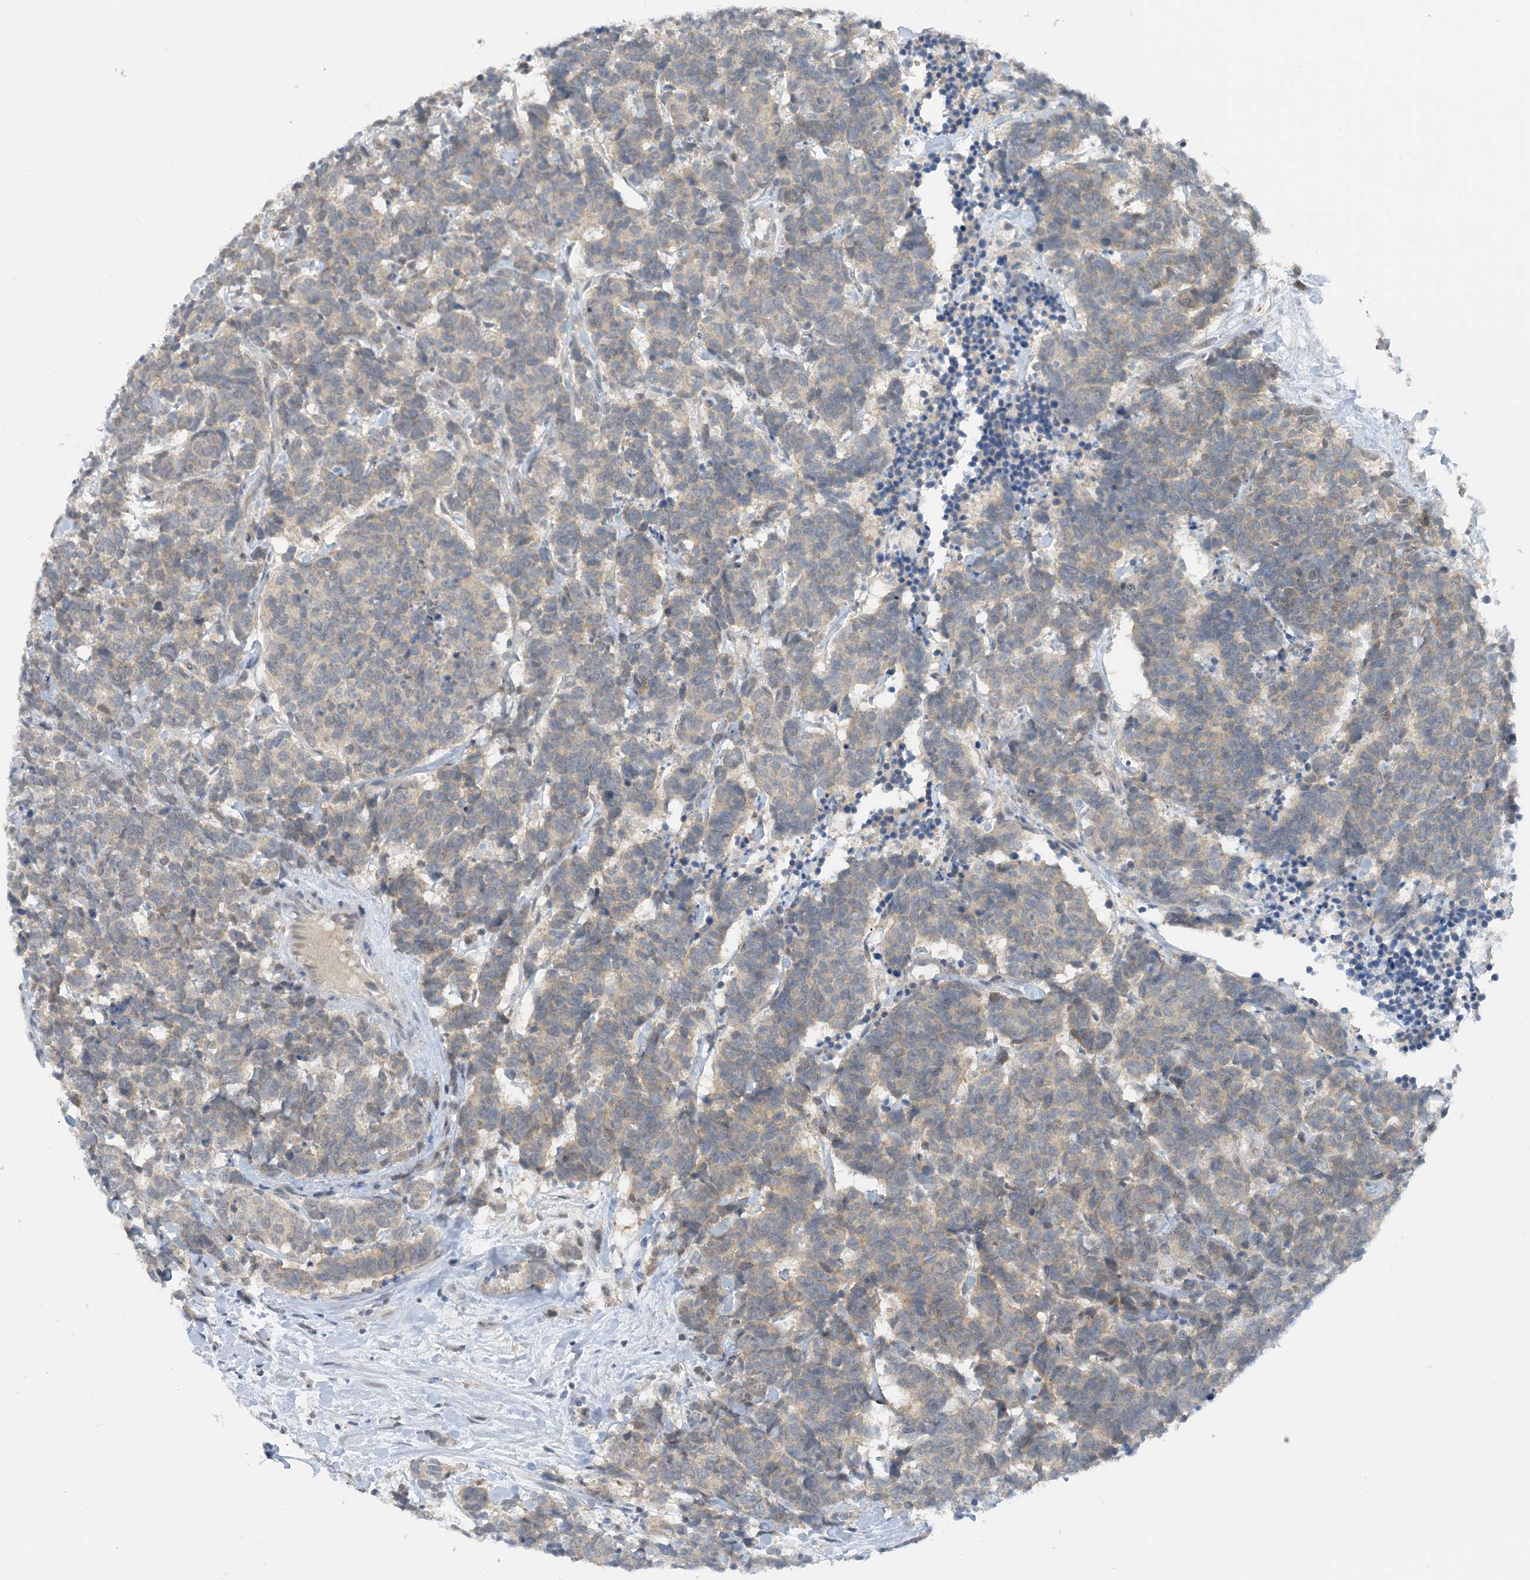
{"staining": {"intensity": "weak", "quantity": "25%-75%", "location": "cytoplasmic/membranous"}, "tissue": "carcinoid", "cell_type": "Tumor cells", "image_type": "cancer", "snomed": [{"axis": "morphology", "description": "Carcinoma, NOS"}, {"axis": "morphology", "description": "Carcinoid, malignant, NOS"}, {"axis": "topography", "description": "Urinary bladder"}], "caption": "Brown immunohistochemical staining in carcinoma exhibits weak cytoplasmic/membranous expression in about 25%-75% of tumor cells.", "gene": "UBE2E1", "patient": {"sex": "male", "age": 57}}